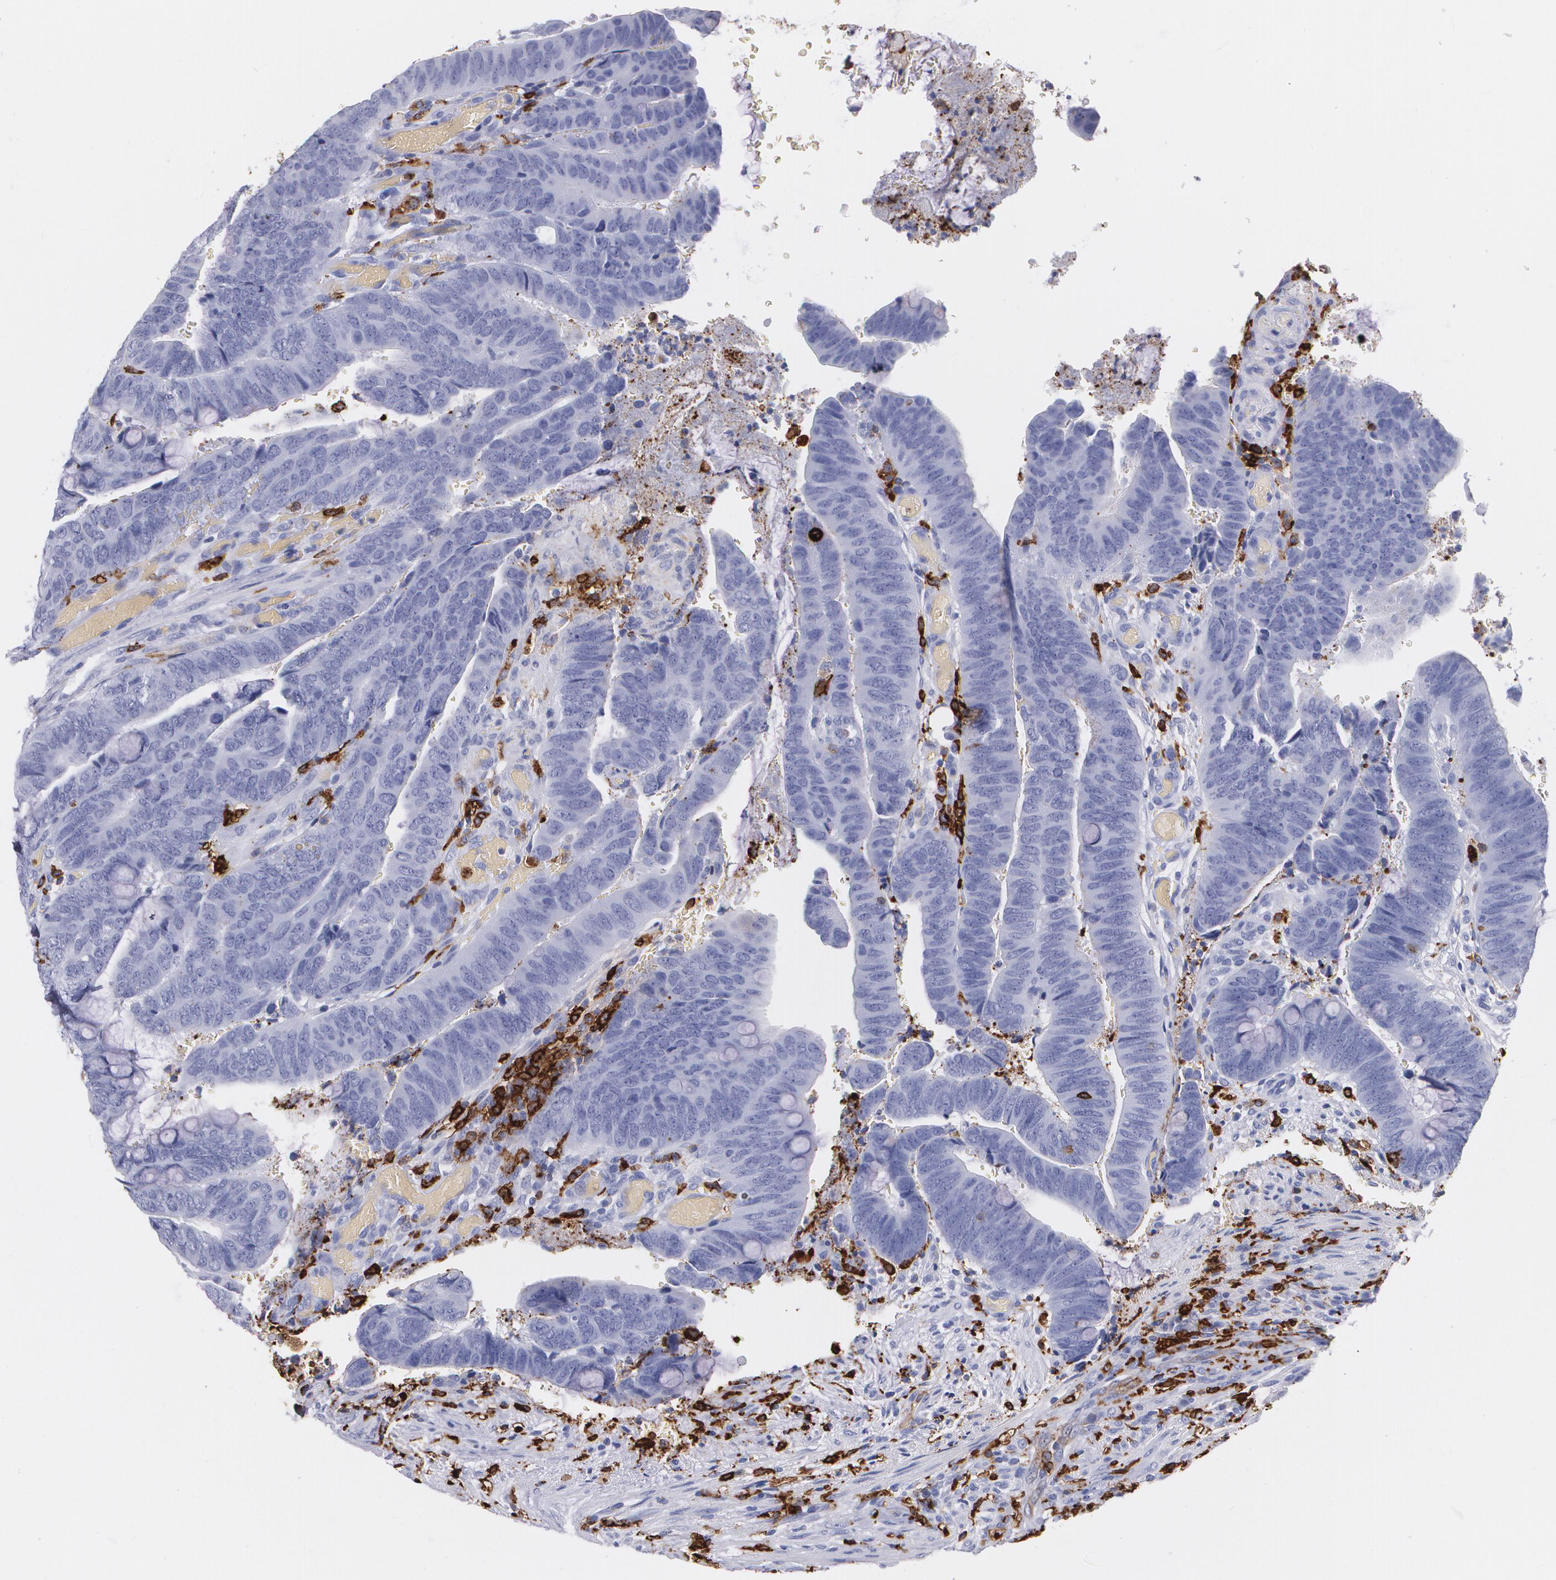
{"staining": {"intensity": "negative", "quantity": "none", "location": "none"}, "tissue": "colorectal cancer", "cell_type": "Tumor cells", "image_type": "cancer", "snomed": [{"axis": "morphology", "description": "Normal tissue, NOS"}, {"axis": "morphology", "description": "Adenocarcinoma, NOS"}, {"axis": "topography", "description": "Rectum"}], "caption": "IHC of colorectal cancer (adenocarcinoma) reveals no positivity in tumor cells.", "gene": "HLA-DRA", "patient": {"sex": "male", "age": 92}}